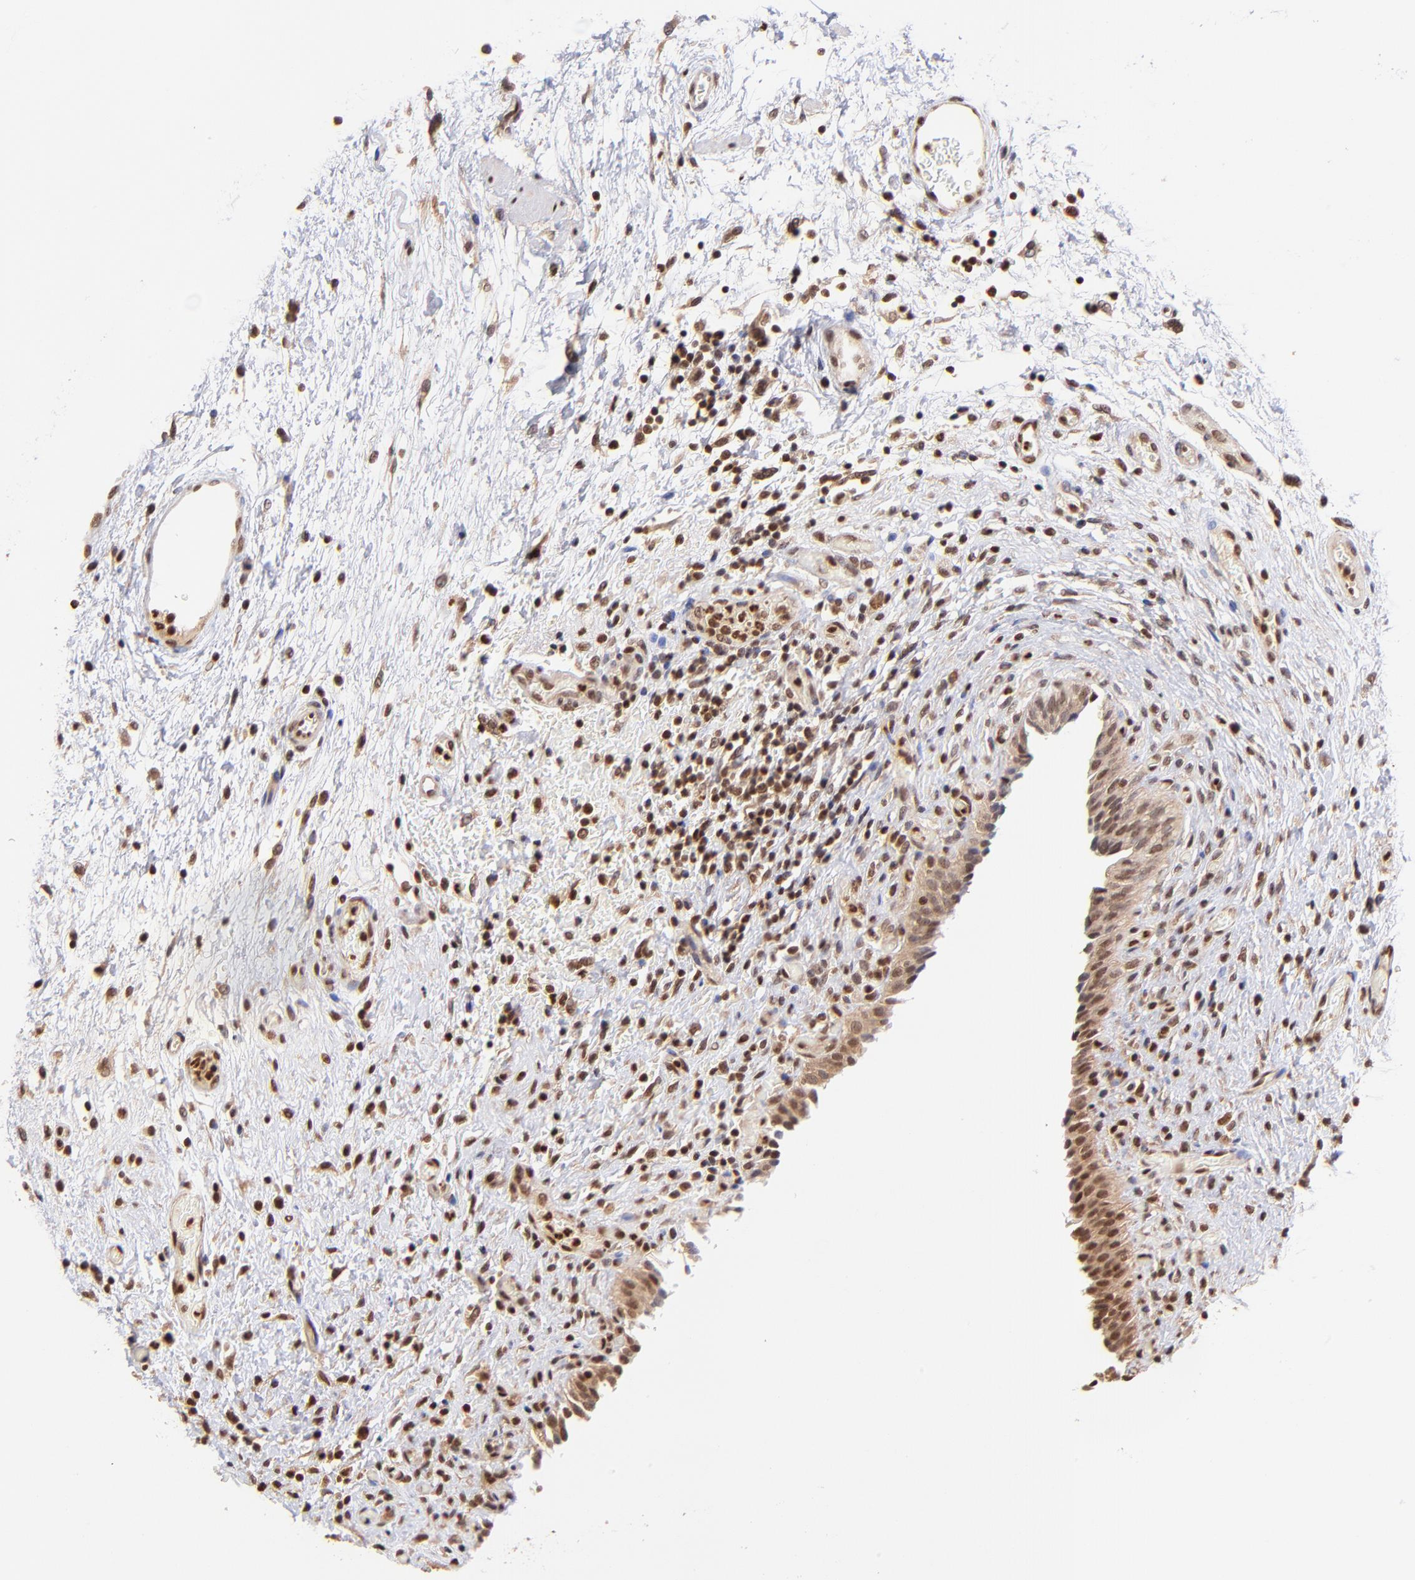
{"staining": {"intensity": "moderate", "quantity": ">75%", "location": "cytoplasmic/membranous,nuclear"}, "tissue": "urinary bladder", "cell_type": "Urothelial cells", "image_type": "normal", "snomed": [{"axis": "morphology", "description": "Normal tissue, NOS"}, {"axis": "topography", "description": "Urinary bladder"}], "caption": "Protein expression analysis of normal human urinary bladder reveals moderate cytoplasmic/membranous,nuclear positivity in about >75% of urothelial cells. (DAB (3,3'-diaminobenzidine) IHC, brown staining for protein, blue staining for nuclei).", "gene": "WDR25", "patient": {"sex": "male", "age": 51}}